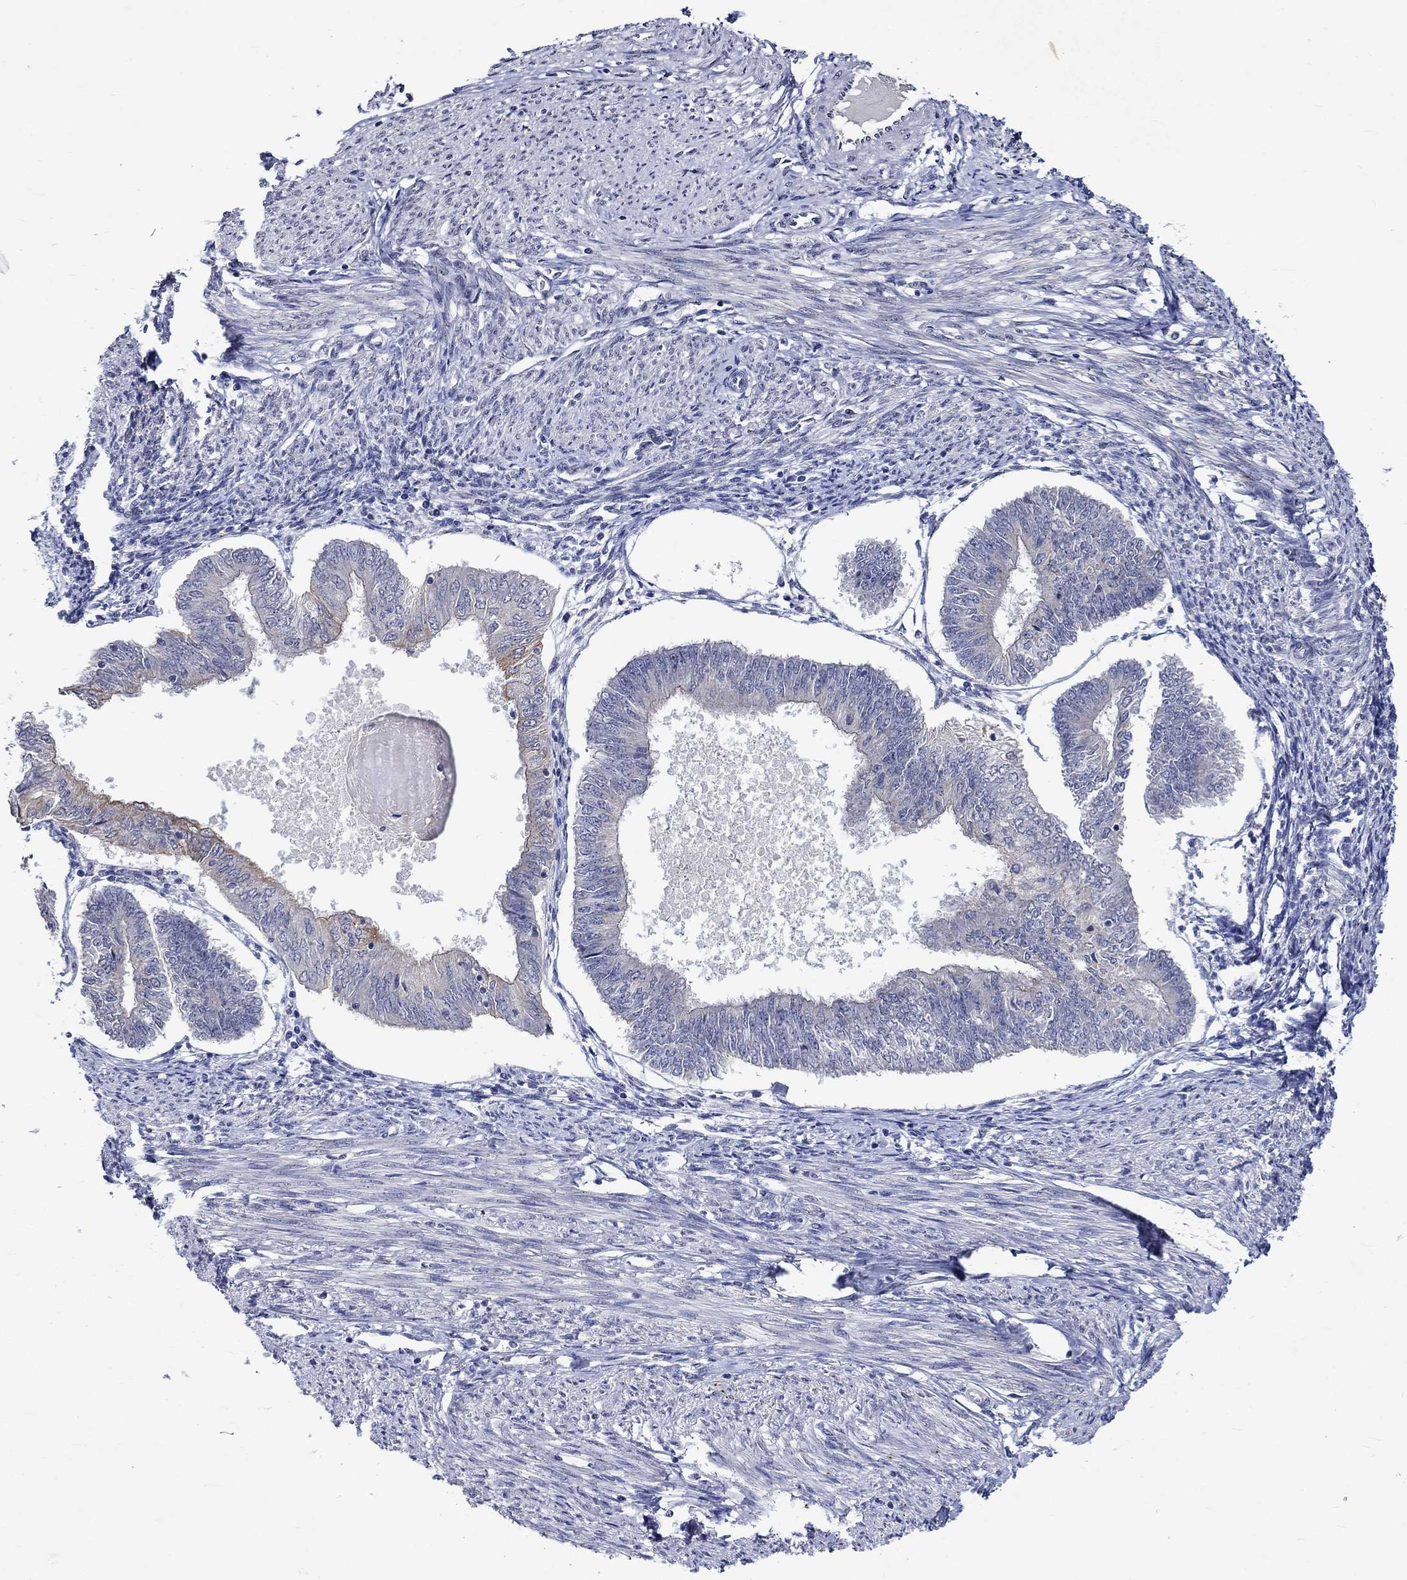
{"staining": {"intensity": "moderate", "quantity": "<25%", "location": "cytoplasmic/membranous"}, "tissue": "endometrial cancer", "cell_type": "Tumor cells", "image_type": "cancer", "snomed": [{"axis": "morphology", "description": "Adenocarcinoma, NOS"}, {"axis": "topography", "description": "Endometrium"}], "caption": "Endometrial cancer tissue demonstrates moderate cytoplasmic/membranous staining in approximately <25% of tumor cells", "gene": "DDX3Y", "patient": {"sex": "female", "age": 58}}